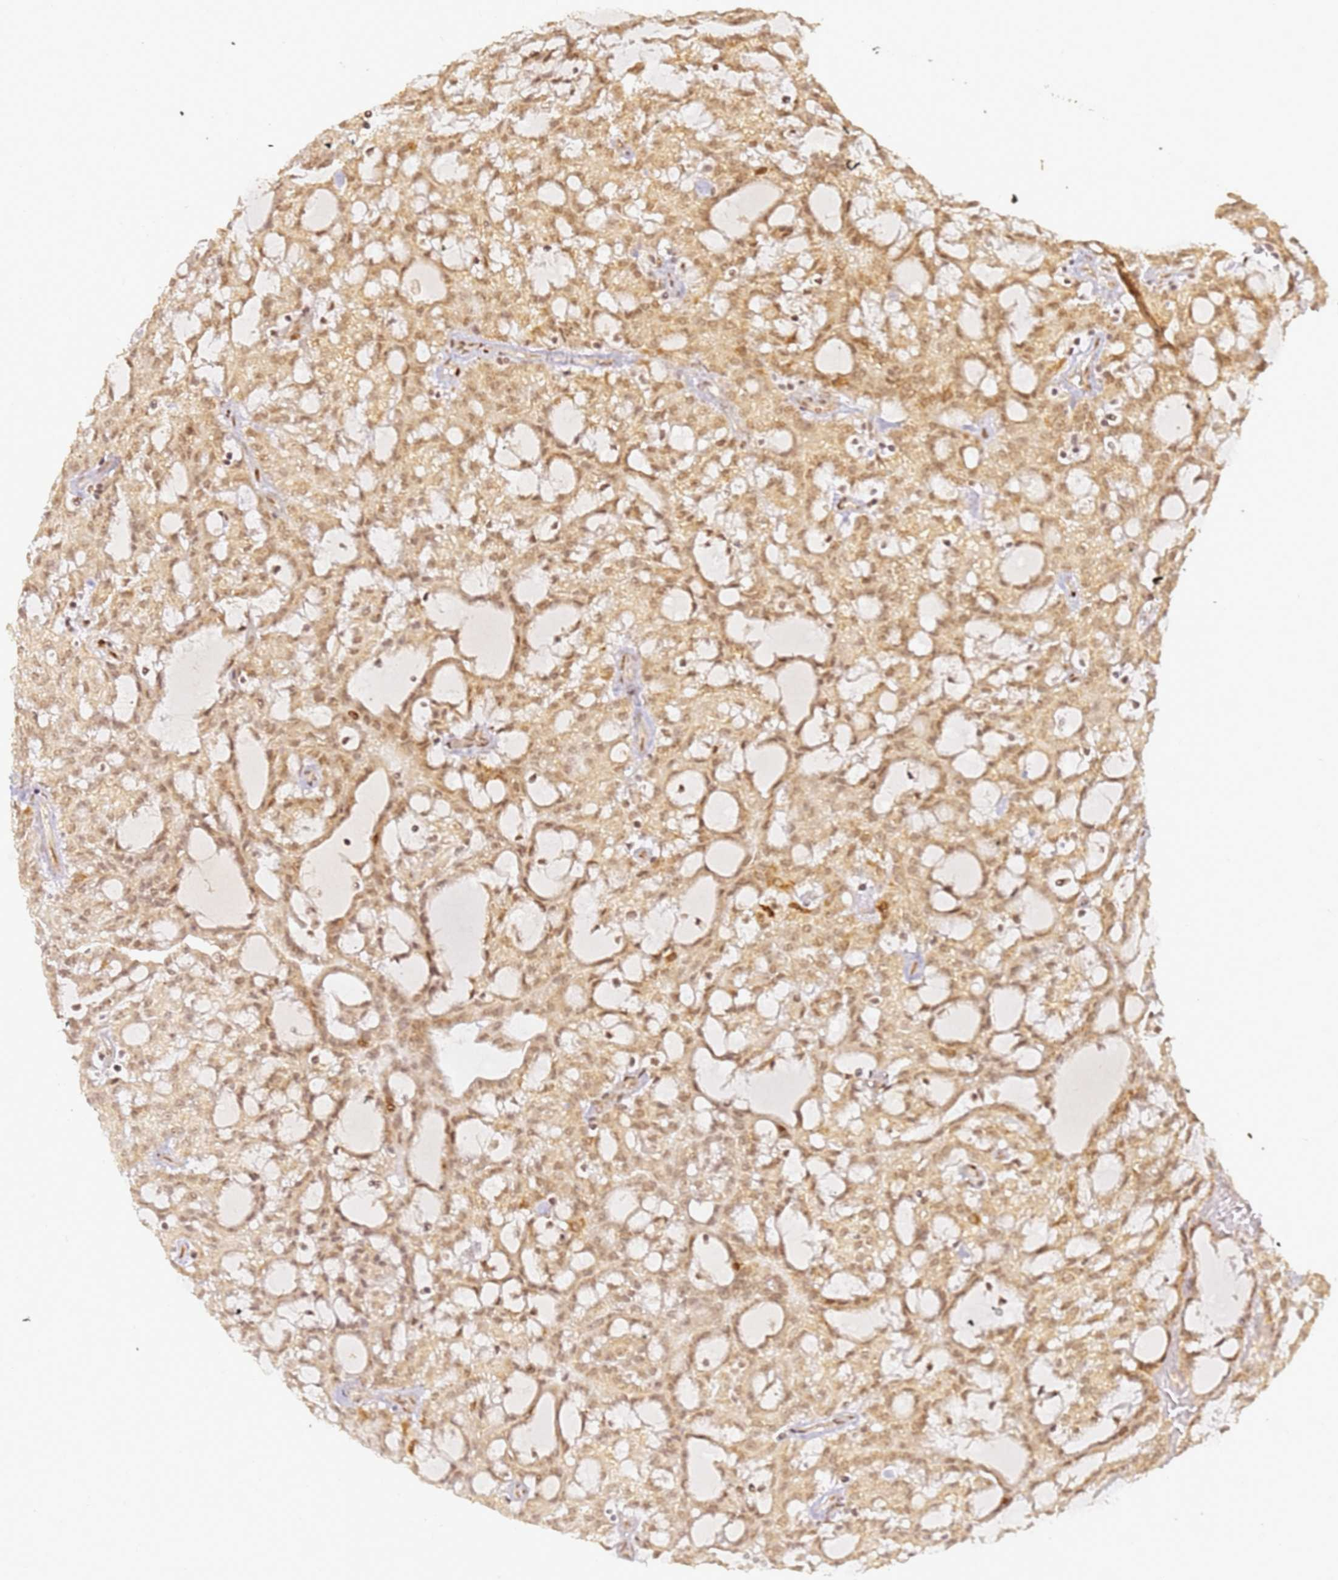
{"staining": {"intensity": "moderate", "quantity": ">75%", "location": "cytoplasmic/membranous,nuclear"}, "tissue": "renal cancer", "cell_type": "Tumor cells", "image_type": "cancer", "snomed": [{"axis": "morphology", "description": "Adenocarcinoma, NOS"}, {"axis": "topography", "description": "Kidney"}], "caption": "Moderate cytoplasmic/membranous and nuclear expression is identified in about >75% of tumor cells in renal adenocarcinoma.", "gene": "ABCA2", "patient": {"sex": "male", "age": 63}}